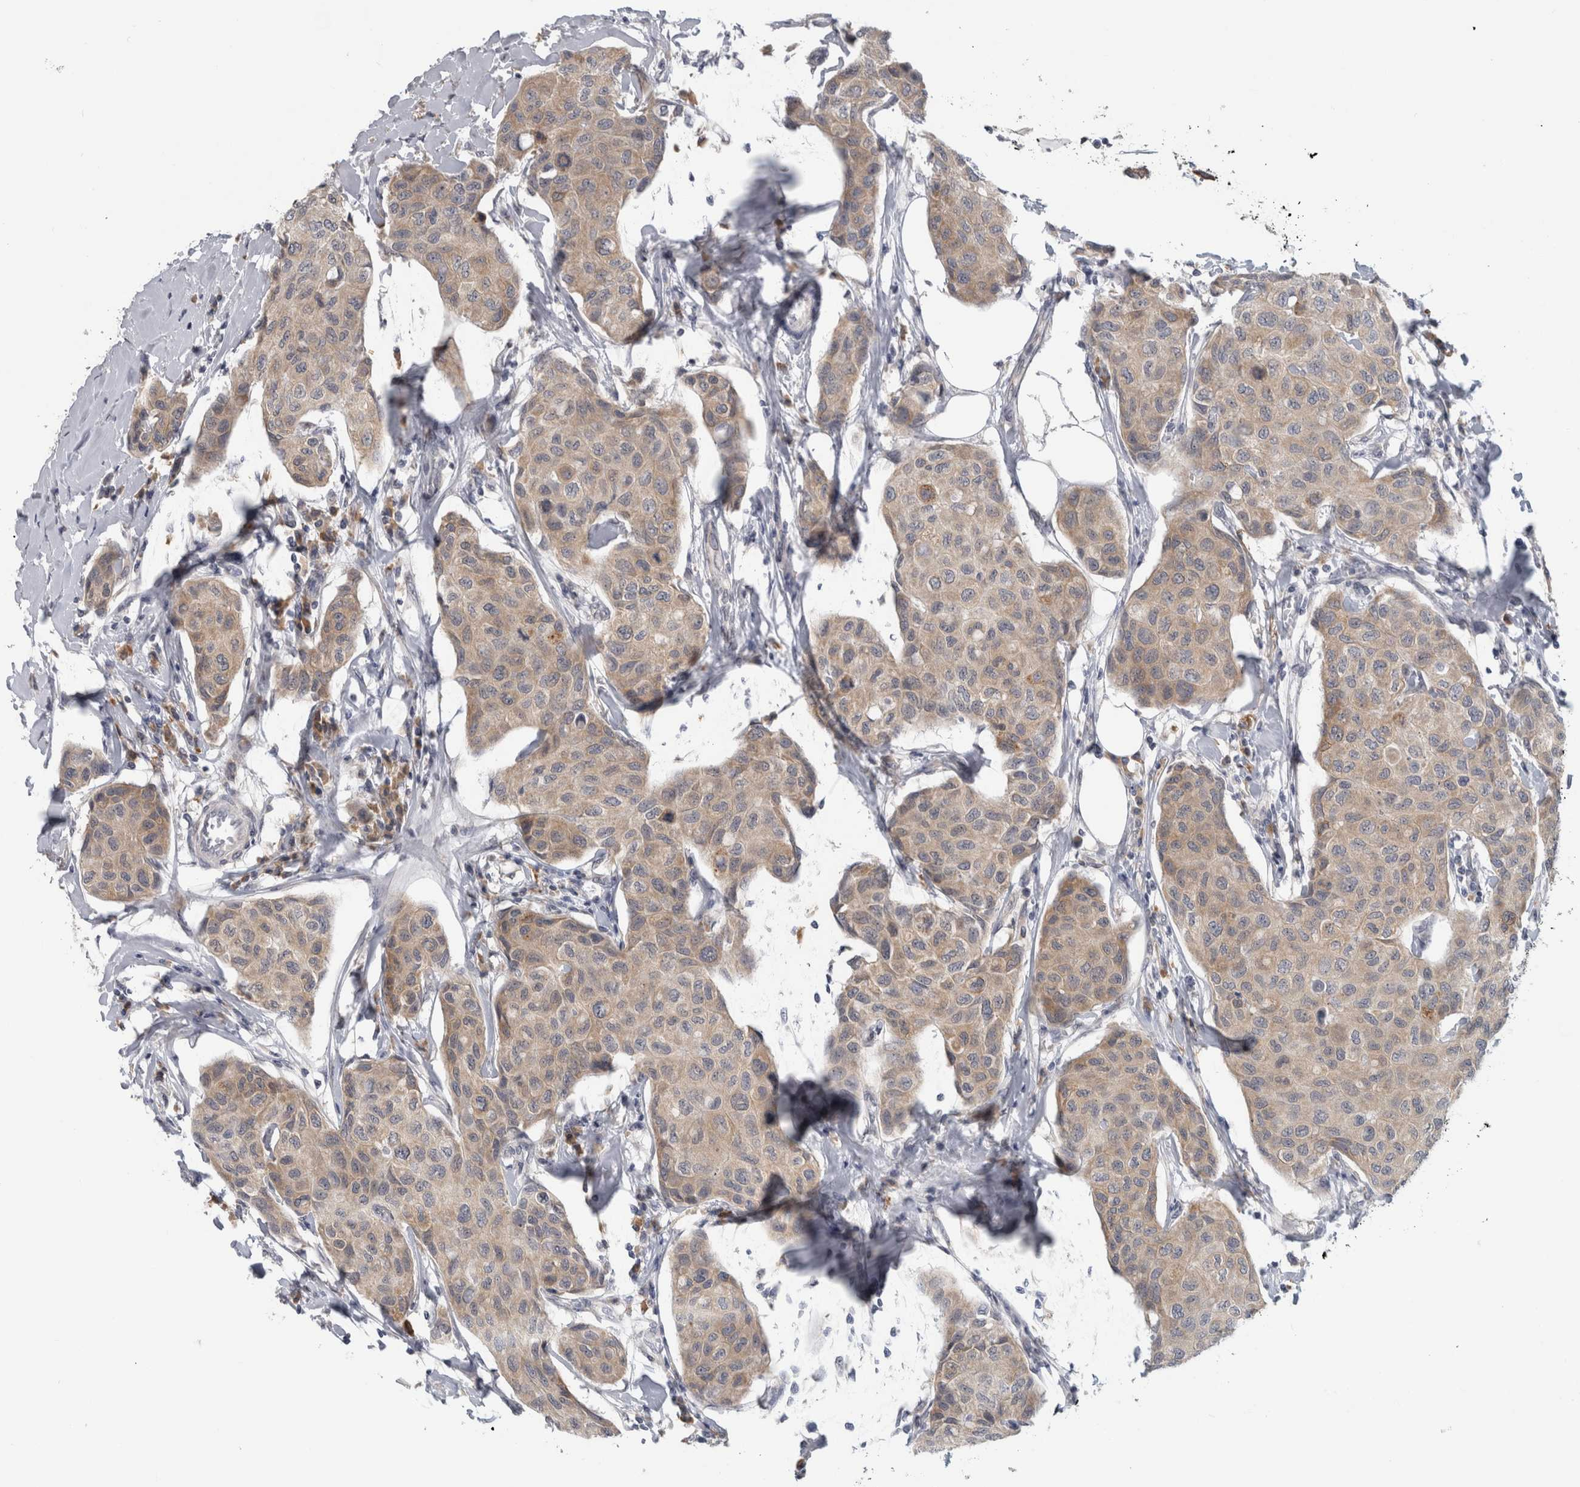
{"staining": {"intensity": "weak", "quantity": ">75%", "location": "cytoplasmic/membranous"}, "tissue": "breast cancer", "cell_type": "Tumor cells", "image_type": "cancer", "snomed": [{"axis": "morphology", "description": "Duct carcinoma"}, {"axis": "topography", "description": "Breast"}], "caption": "The histopathology image shows staining of breast invasive ductal carcinoma, revealing weak cytoplasmic/membranous protein positivity (brown color) within tumor cells. (DAB IHC with brightfield microscopy, high magnification).", "gene": "TMEM242", "patient": {"sex": "female", "age": 80}}